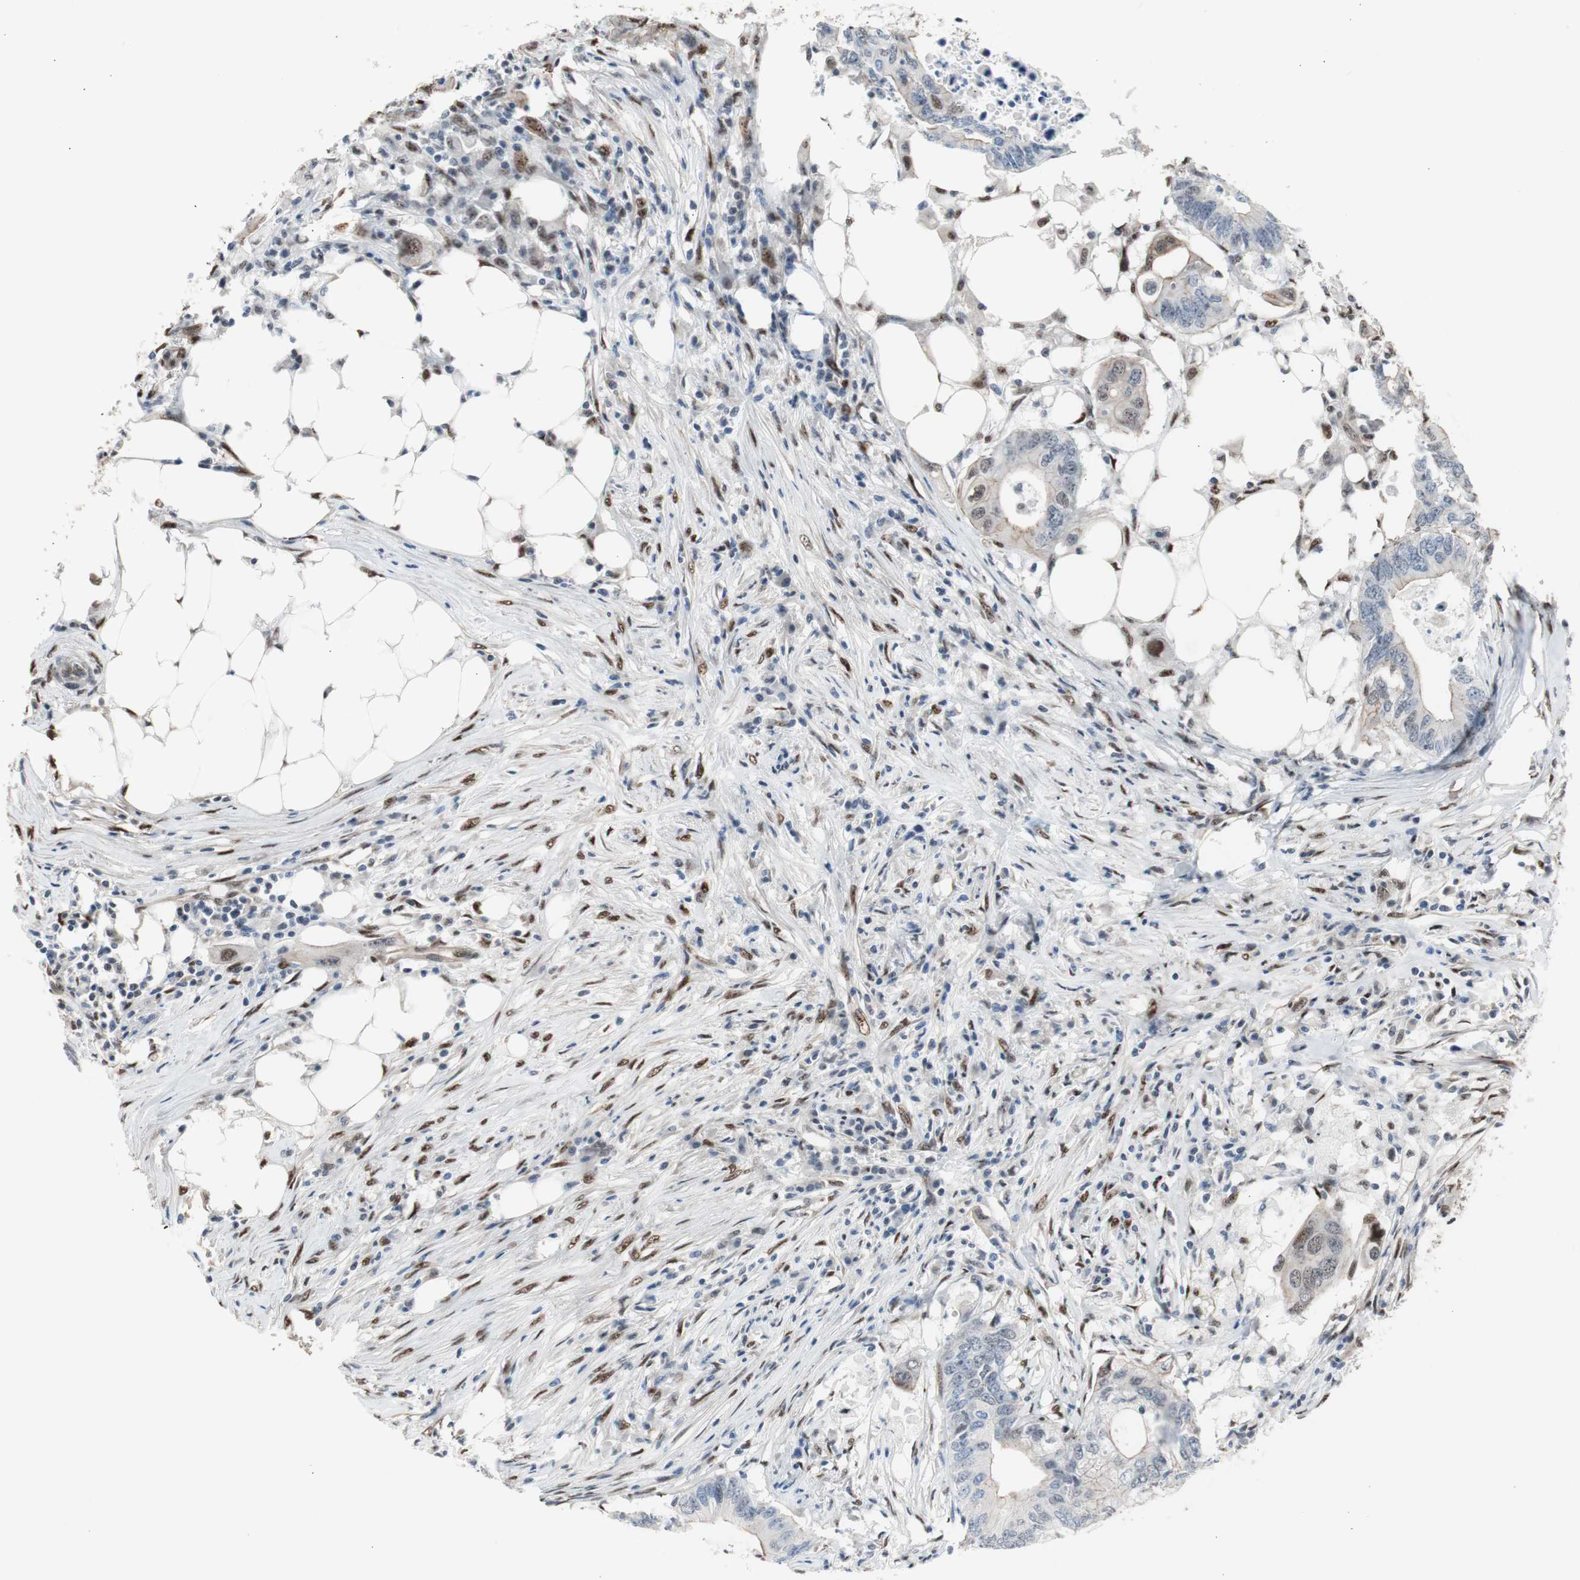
{"staining": {"intensity": "negative", "quantity": "none", "location": "none"}, "tissue": "colorectal cancer", "cell_type": "Tumor cells", "image_type": "cancer", "snomed": [{"axis": "morphology", "description": "Adenocarcinoma, NOS"}, {"axis": "topography", "description": "Colon"}], "caption": "IHC micrograph of adenocarcinoma (colorectal) stained for a protein (brown), which demonstrates no staining in tumor cells.", "gene": "PML", "patient": {"sex": "male", "age": 71}}